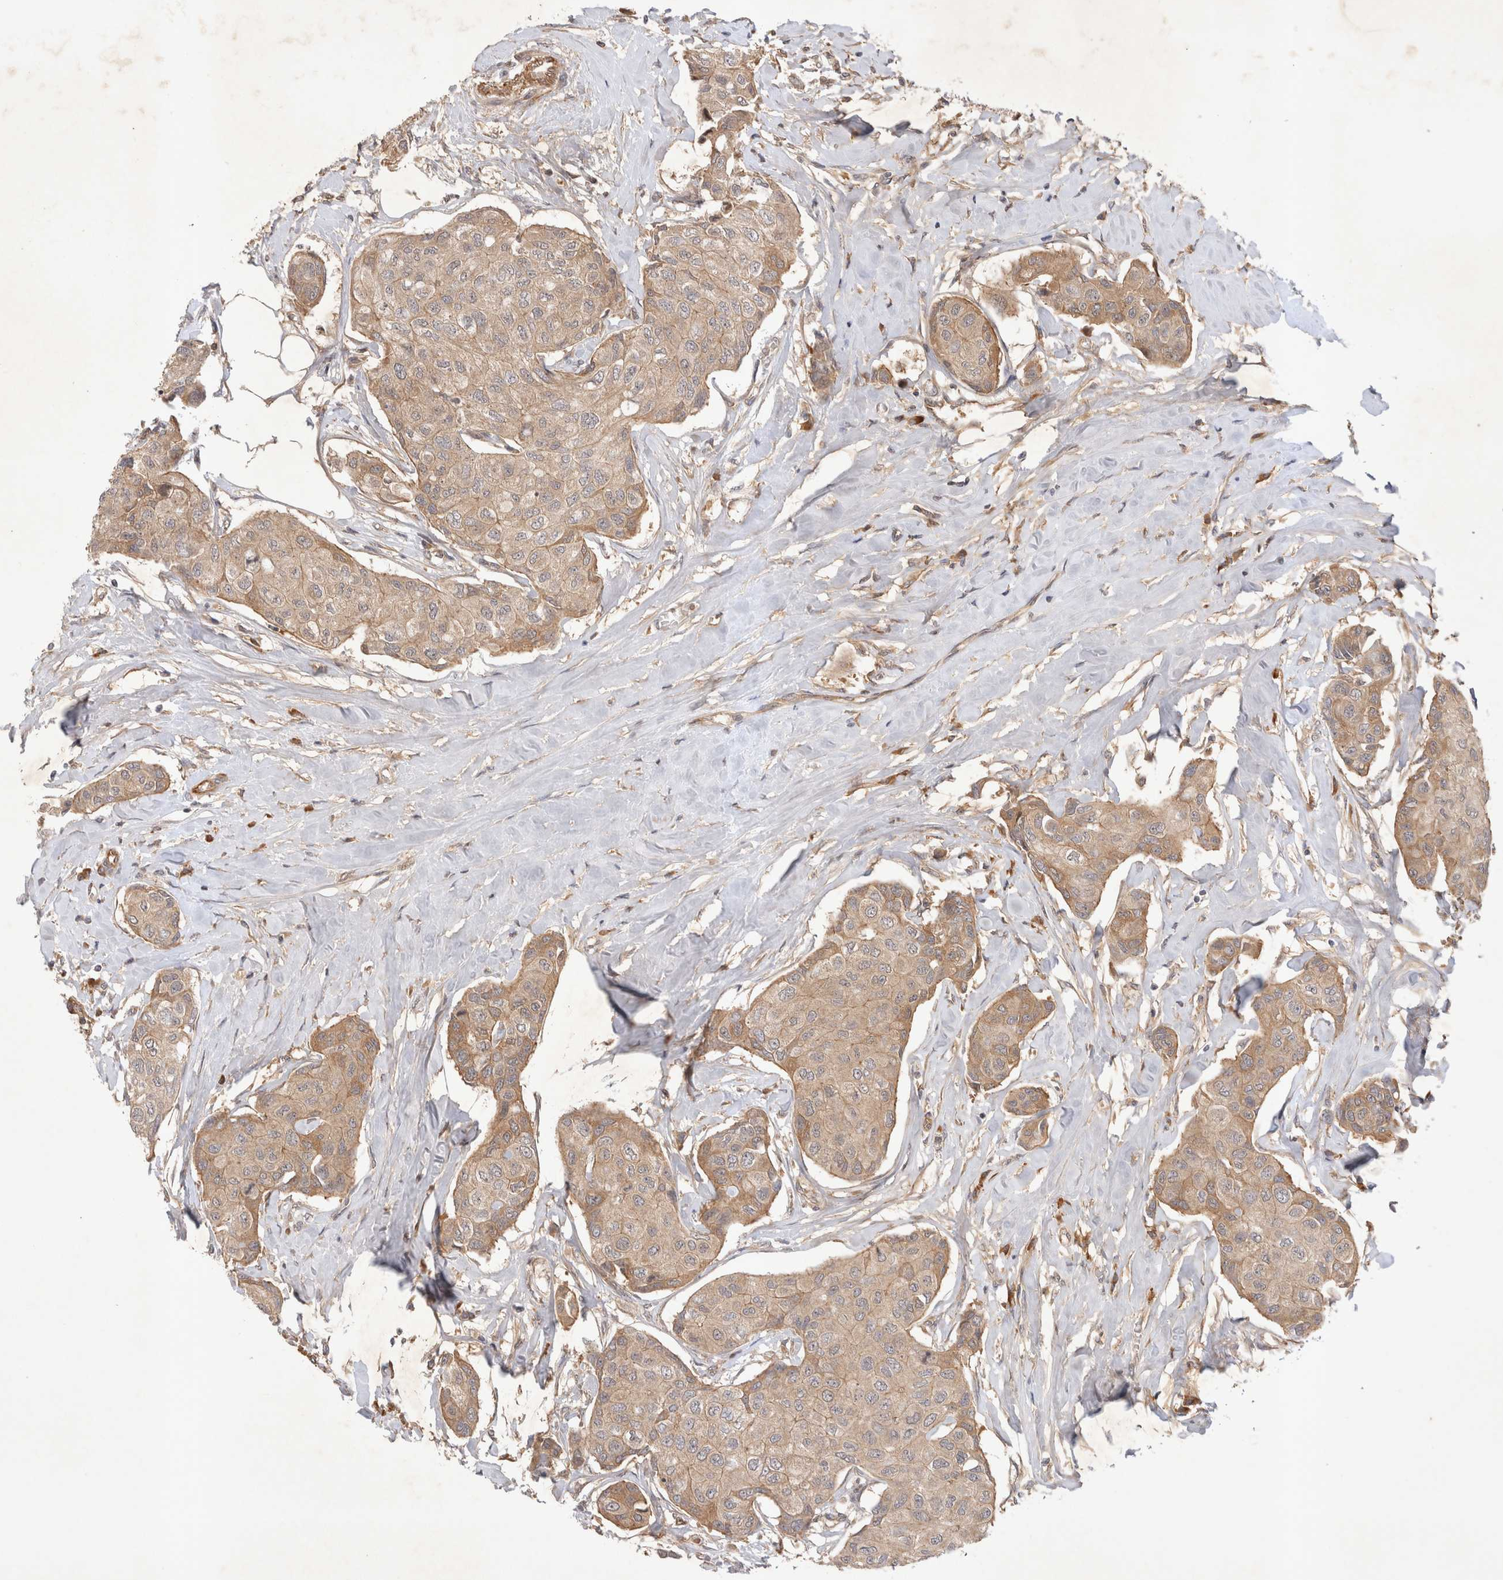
{"staining": {"intensity": "weak", "quantity": ">75%", "location": "cytoplasmic/membranous"}, "tissue": "breast cancer", "cell_type": "Tumor cells", "image_type": "cancer", "snomed": [{"axis": "morphology", "description": "Duct carcinoma"}, {"axis": "topography", "description": "Breast"}], "caption": "High-magnification brightfield microscopy of breast intraductal carcinoma stained with DAB (3,3'-diaminobenzidine) (brown) and counterstained with hematoxylin (blue). tumor cells exhibit weak cytoplasmic/membranous positivity is seen in about>75% of cells. (Brightfield microscopy of DAB IHC at high magnification).", "gene": "YES1", "patient": {"sex": "female", "age": 80}}